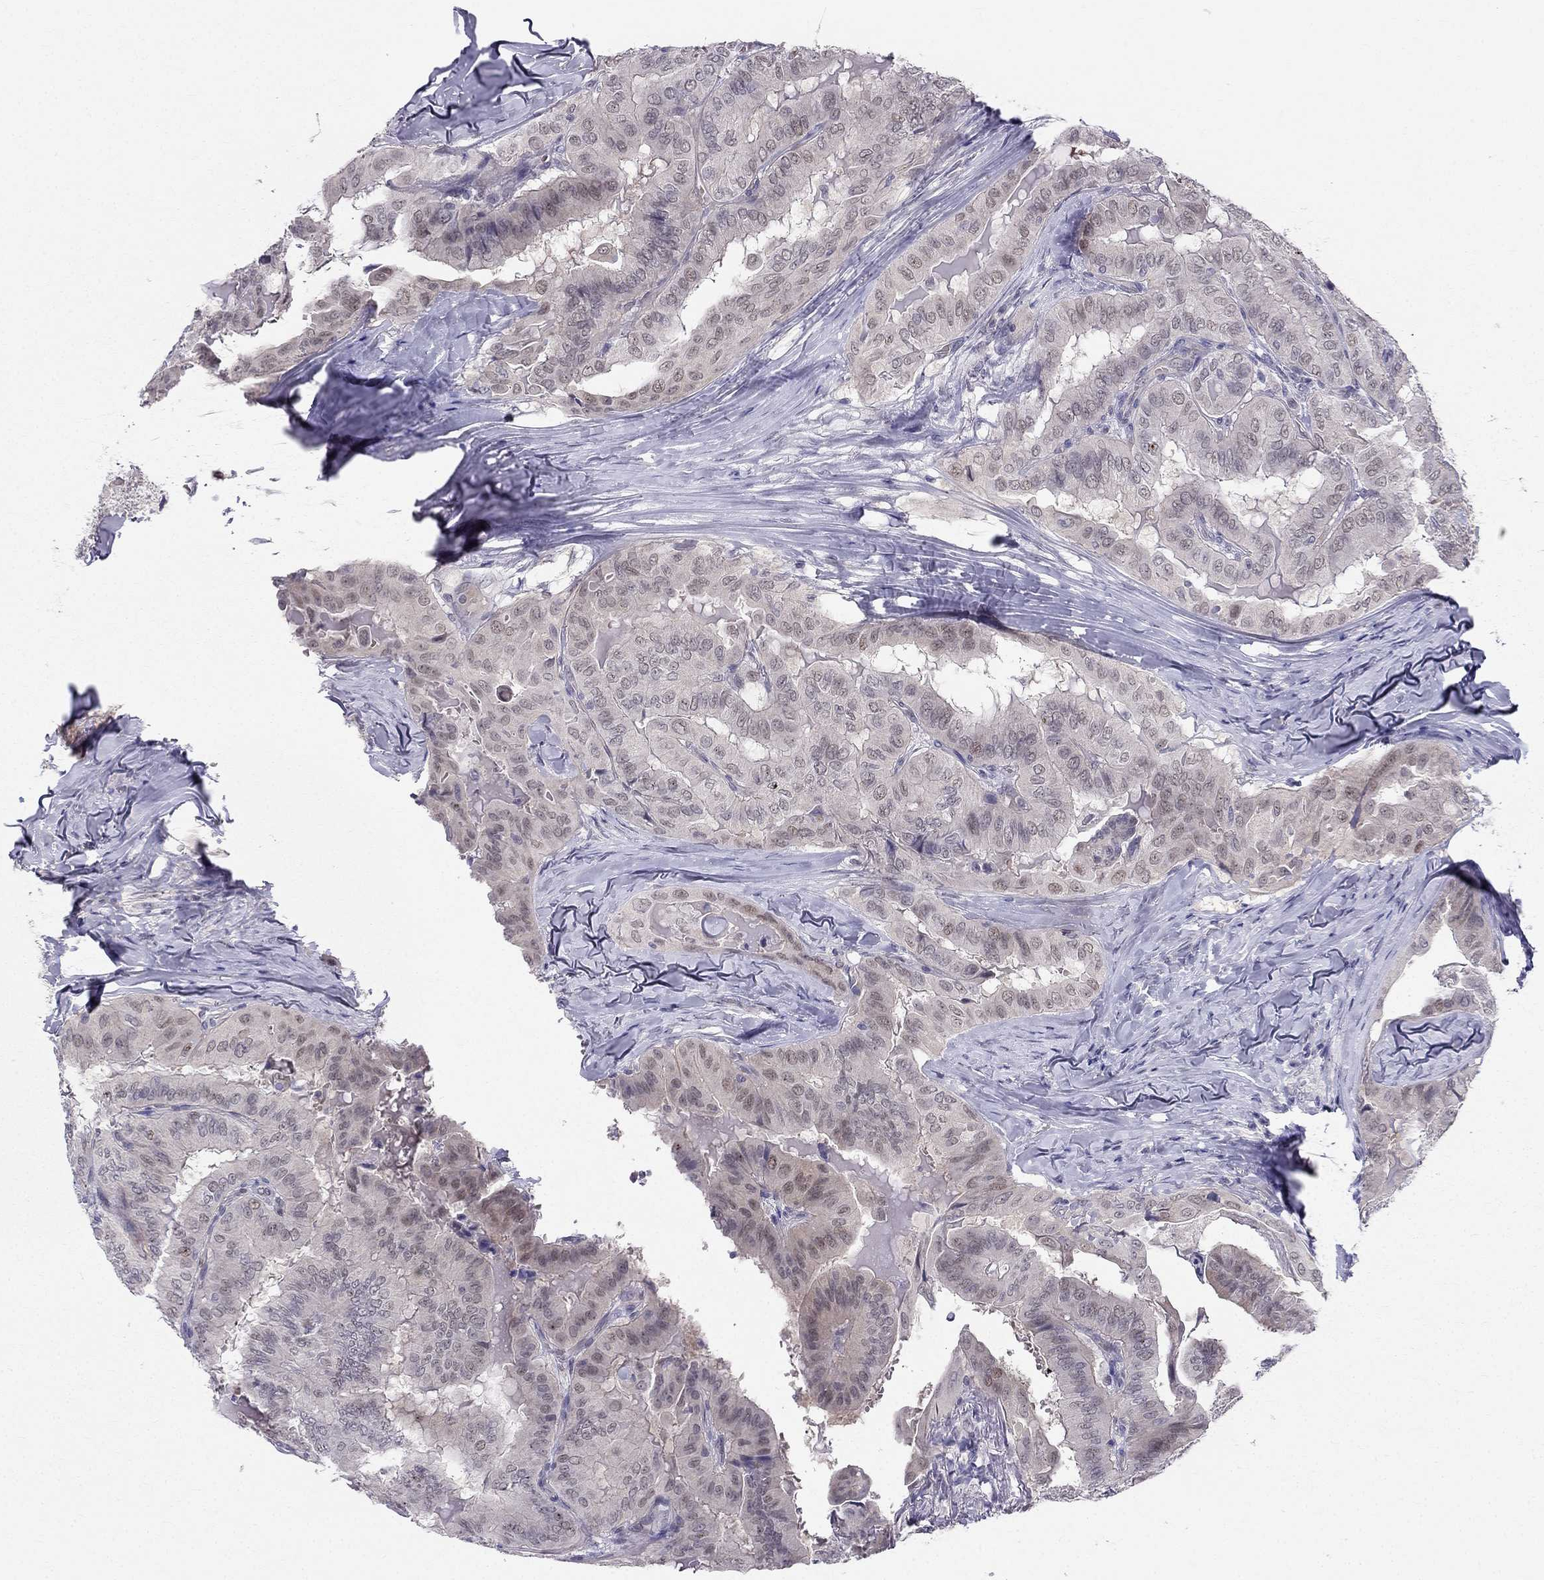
{"staining": {"intensity": "negative", "quantity": "none", "location": "none"}, "tissue": "thyroid cancer", "cell_type": "Tumor cells", "image_type": "cancer", "snomed": [{"axis": "morphology", "description": "Papillary adenocarcinoma, NOS"}, {"axis": "topography", "description": "Thyroid gland"}], "caption": "A high-resolution image shows immunohistochemistry (IHC) staining of thyroid papillary adenocarcinoma, which reveals no significant staining in tumor cells.", "gene": "BAG5", "patient": {"sex": "female", "age": 68}}